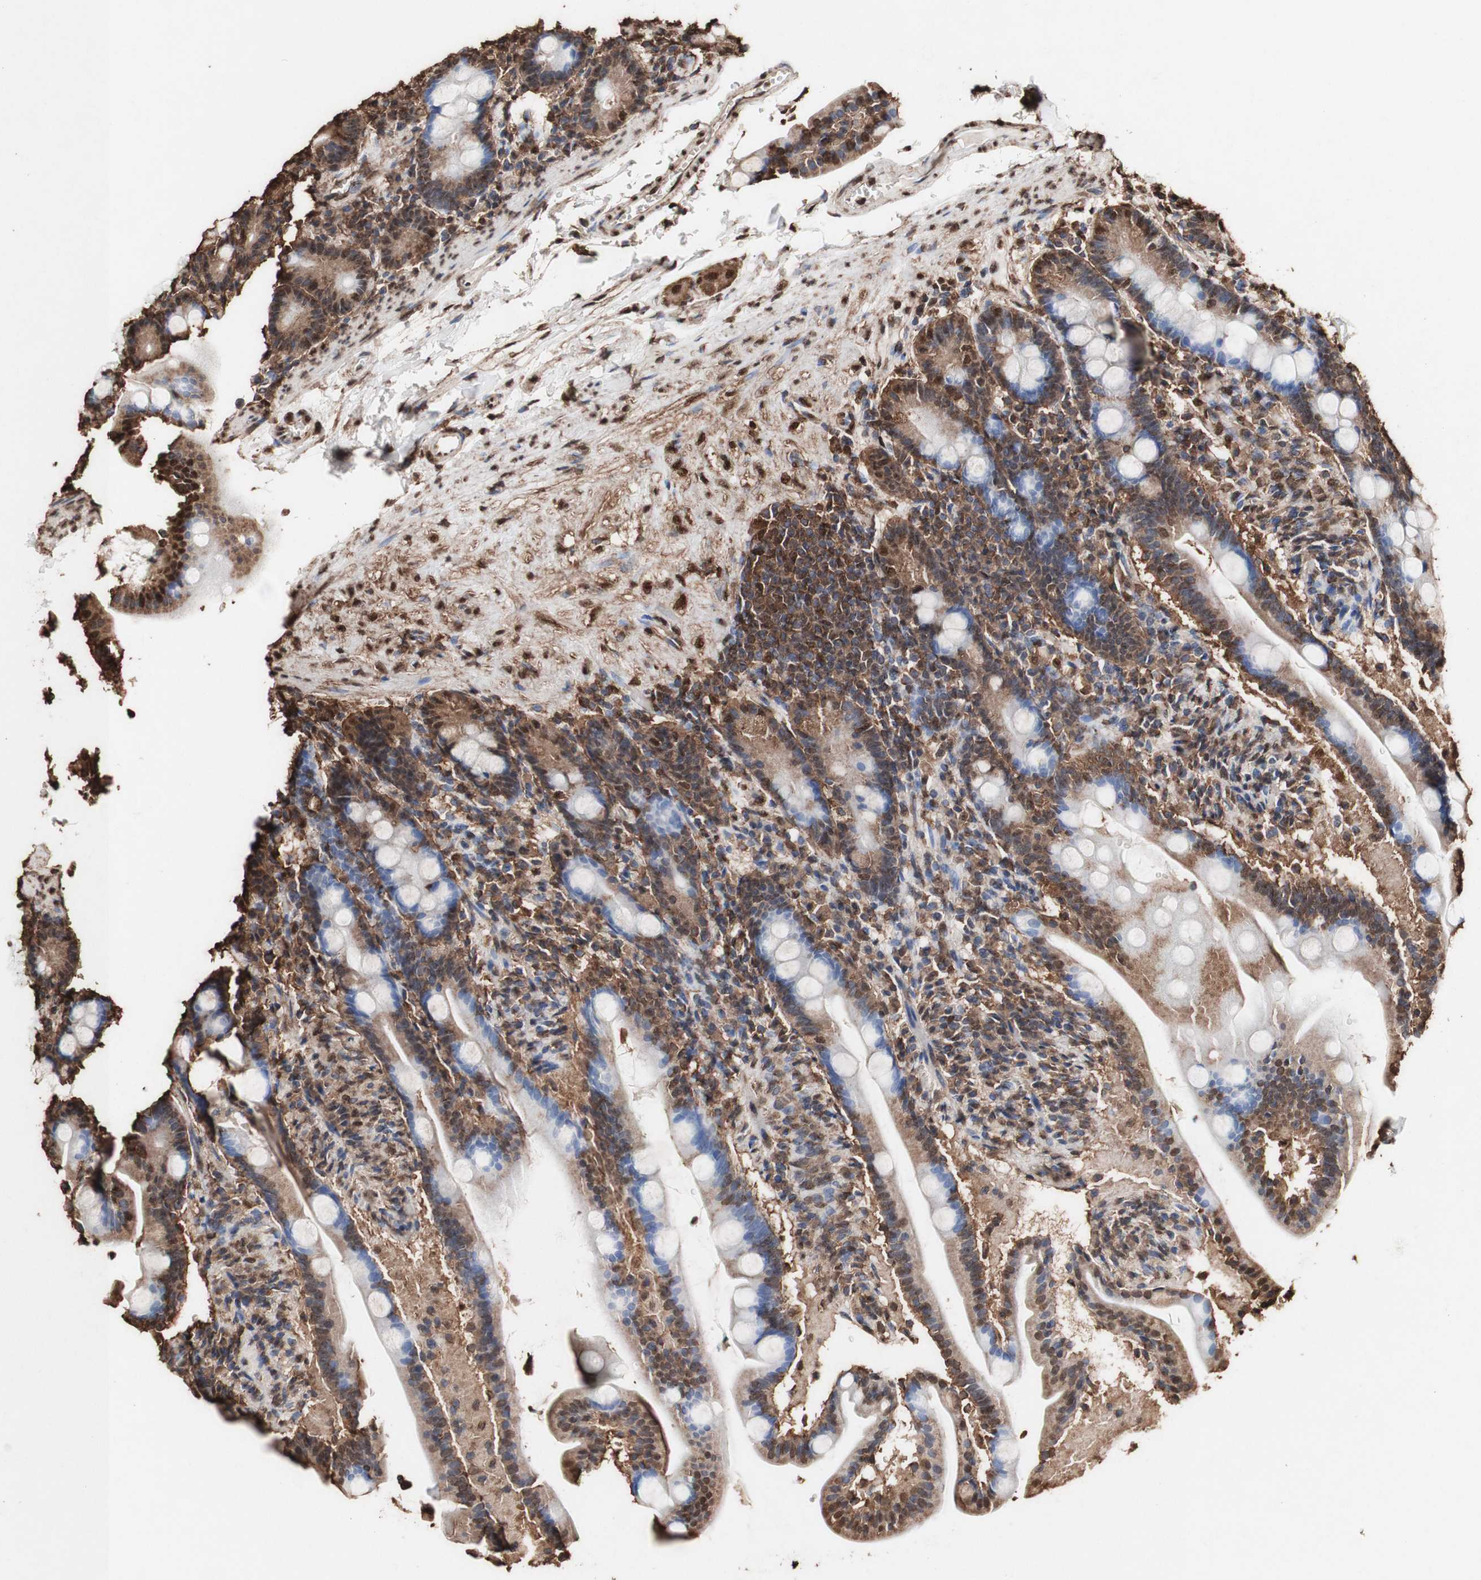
{"staining": {"intensity": "moderate", "quantity": "25%-75%", "location": "cytoplasmic/membranous,nuclear"}, "tissue": "duodenum", "cell_type": "Glandular cells", "image_type": "normal", "snomed": [{"axis": "morphology", "description": "Normal tissue, NOS"}, {"axis": "topography", "description": "Duodenum"}], "caption": "Immunohistochemical staining of unremarkable duodenum reveals 25%-75% levels of moderate cytoplasmic/membranous,nuclear protein staining in about 25%-75% of glandular cells. (brown staining indicates protein expression, while blue staining denotes nuclei).", "gene": "PIDD1", "patient": {"sex": "male", "age": 54}}